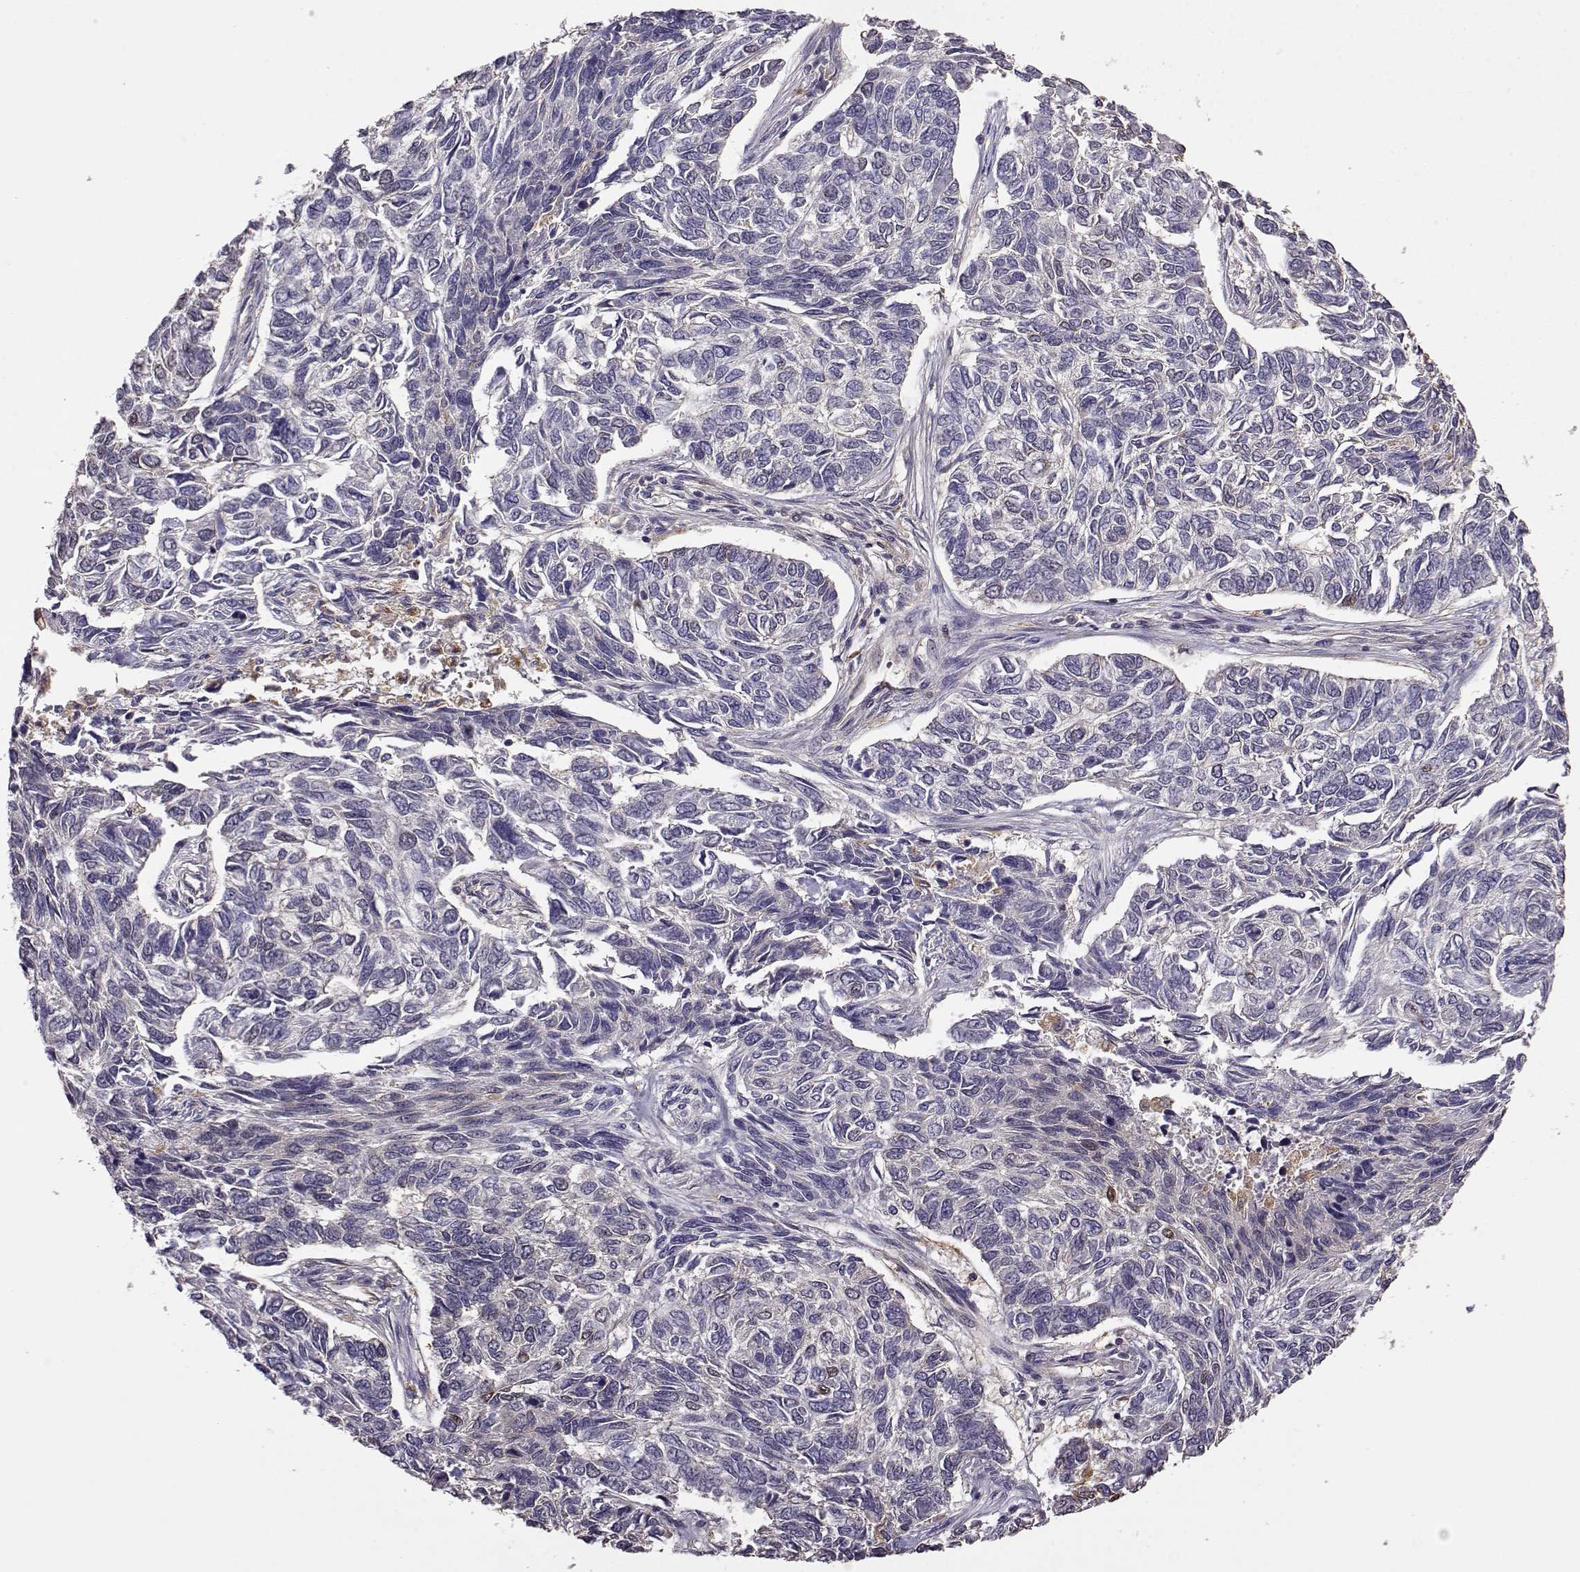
{"staining": {"intensity": "negative", "quantity": "none", "location": "none"}, "tissue": "skin cancer", "cell_type": "Tumor cells", "image_type": "cancer", "snomed": [{"axis": "morphology", "description": "Basal cell carcinoma"}, {"axis": "topography", "description": "Skin"}], "caption": "Tumor cells show no significant protein expression in basal cell carcinoma (skin).", "gene": "CRIM1", "patient": {"sex": "female", "age": 65}}